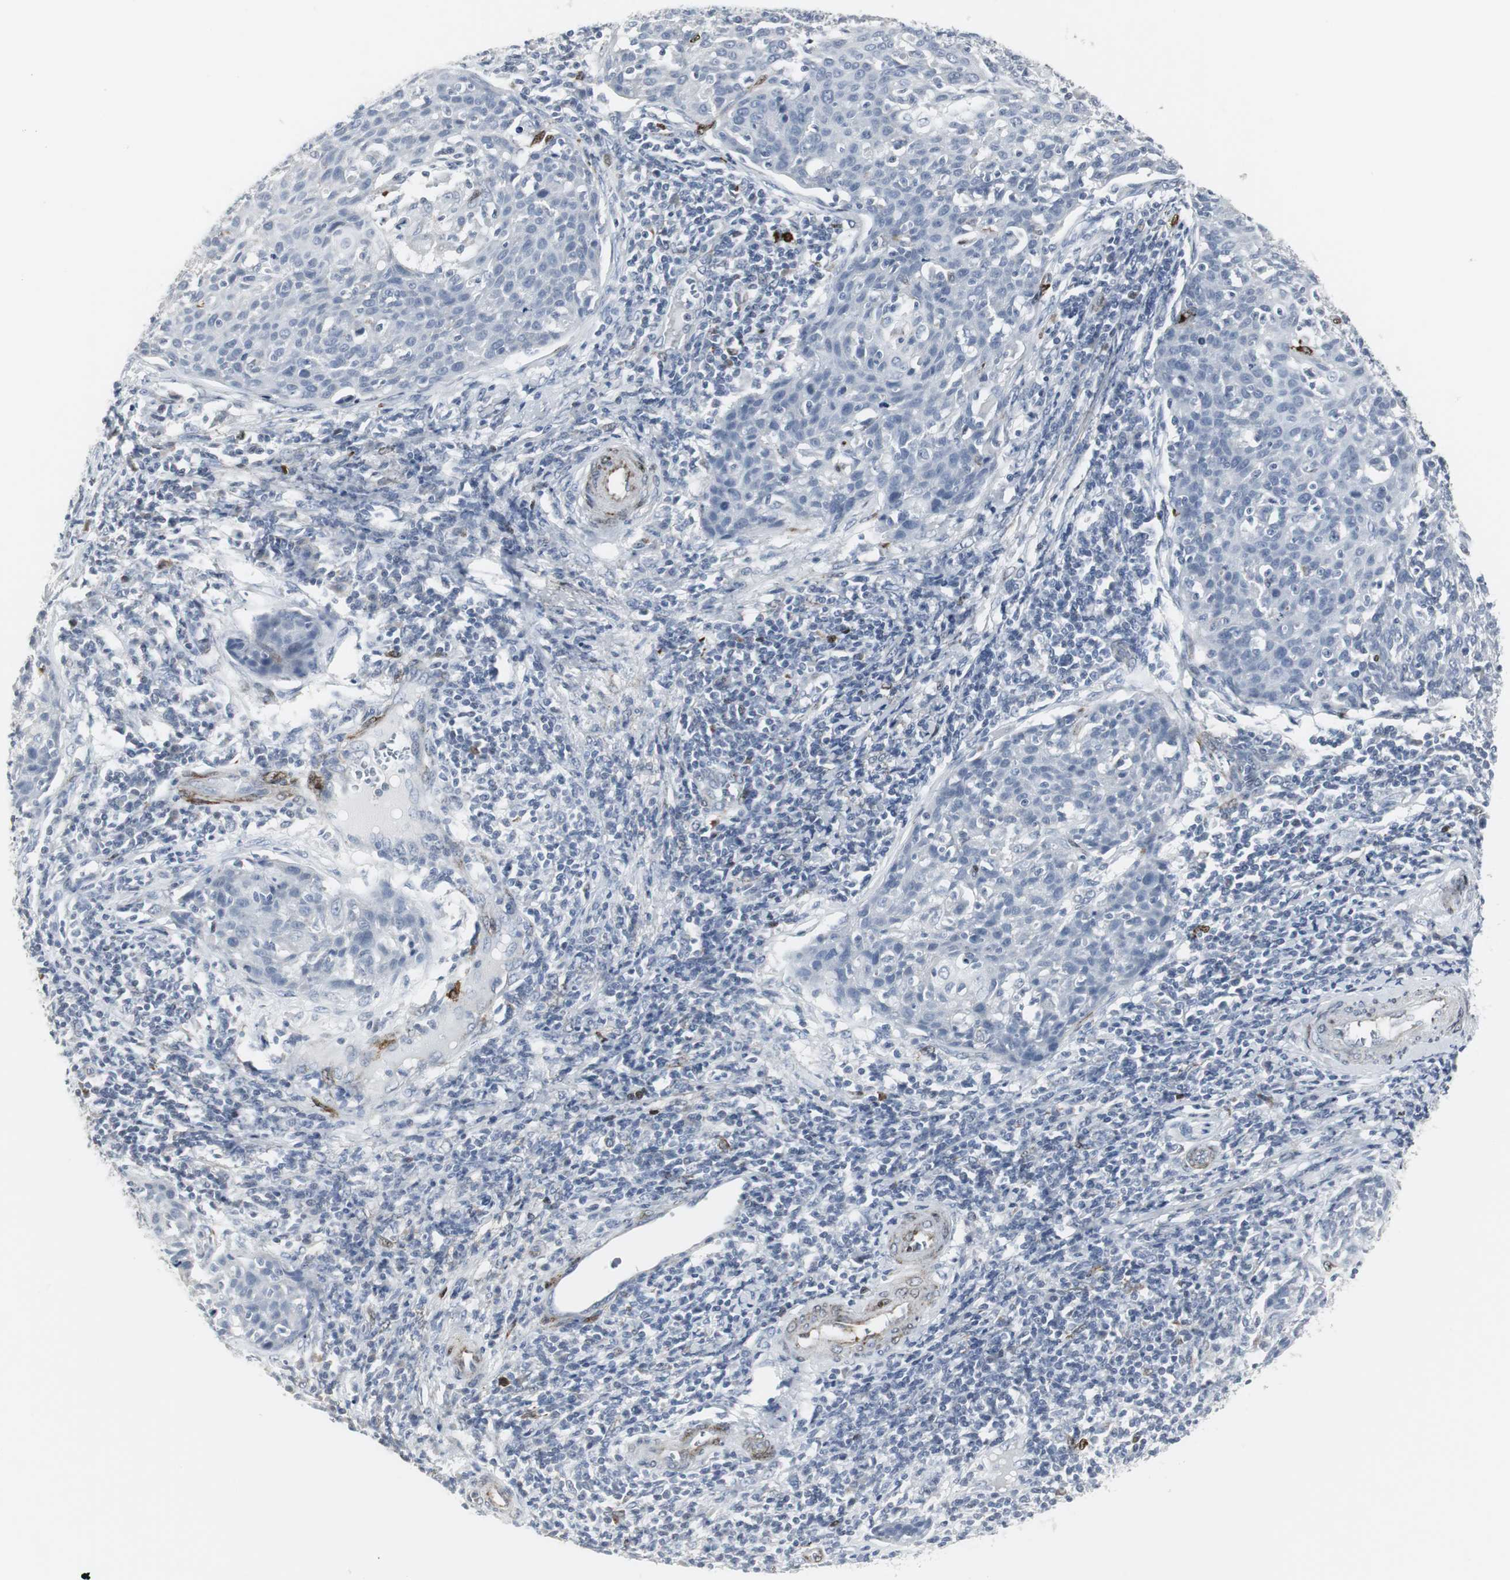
{"staining": {"intensity": "negative", "quantity": "none", "location": "none"}, "tissue": "cervical cancer", "cell_type": "Tumor cells", "image_type": "cancer", "snomed": [{"axis": "morphology", "description": "Squamous cell carcinoma, NOS"}, {"axis": "topography", "description": "Cervix"}], "caption": "Immunohistochemistry of human cervical squamous cell carcinoma displays no staining in tumor cells.", "gene": "PPP1R14A", "patient": {"sex": "female", "age": 38}}